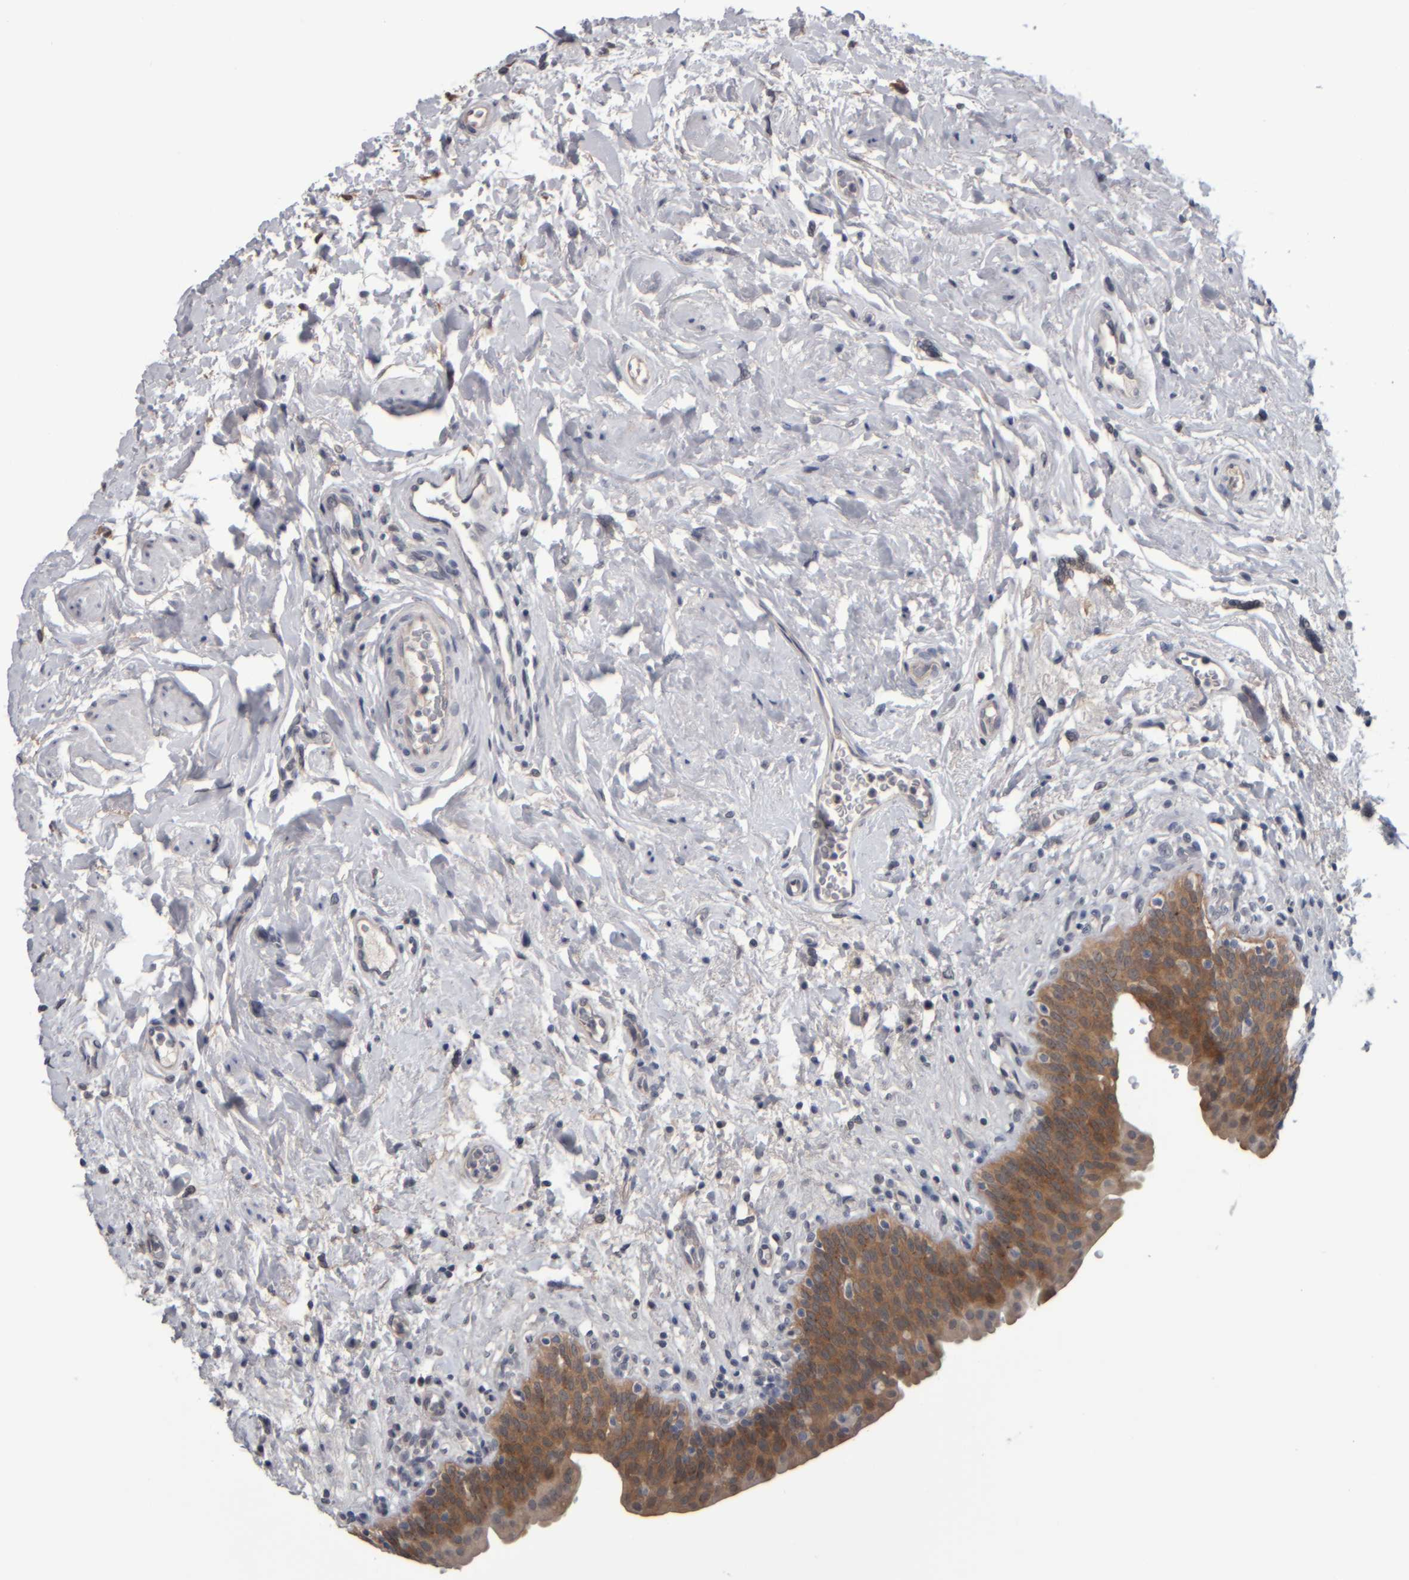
{"staining": {"intensity": "moderate", "quantity": ">75%", "location": "cytoplasmic/membranous"}, "tissue": "urinary bladder", "cell_type": "Urothelial cells", "image_type": "normal", "snomed": [{"axis": "morphology", "description": "Normal tissue, NOS"}, {"axis": "topography", "description": "Urinary bladder"}], "caption": "Urinary bladder stained for a protein shows moderate cytoplasmic/membranous positivity in urothelial cells. (Brightfield microscopy of DAB IHC at high magnification).", "gene": "COL14A1", "patient": {"sex": "male", "age": 83}}